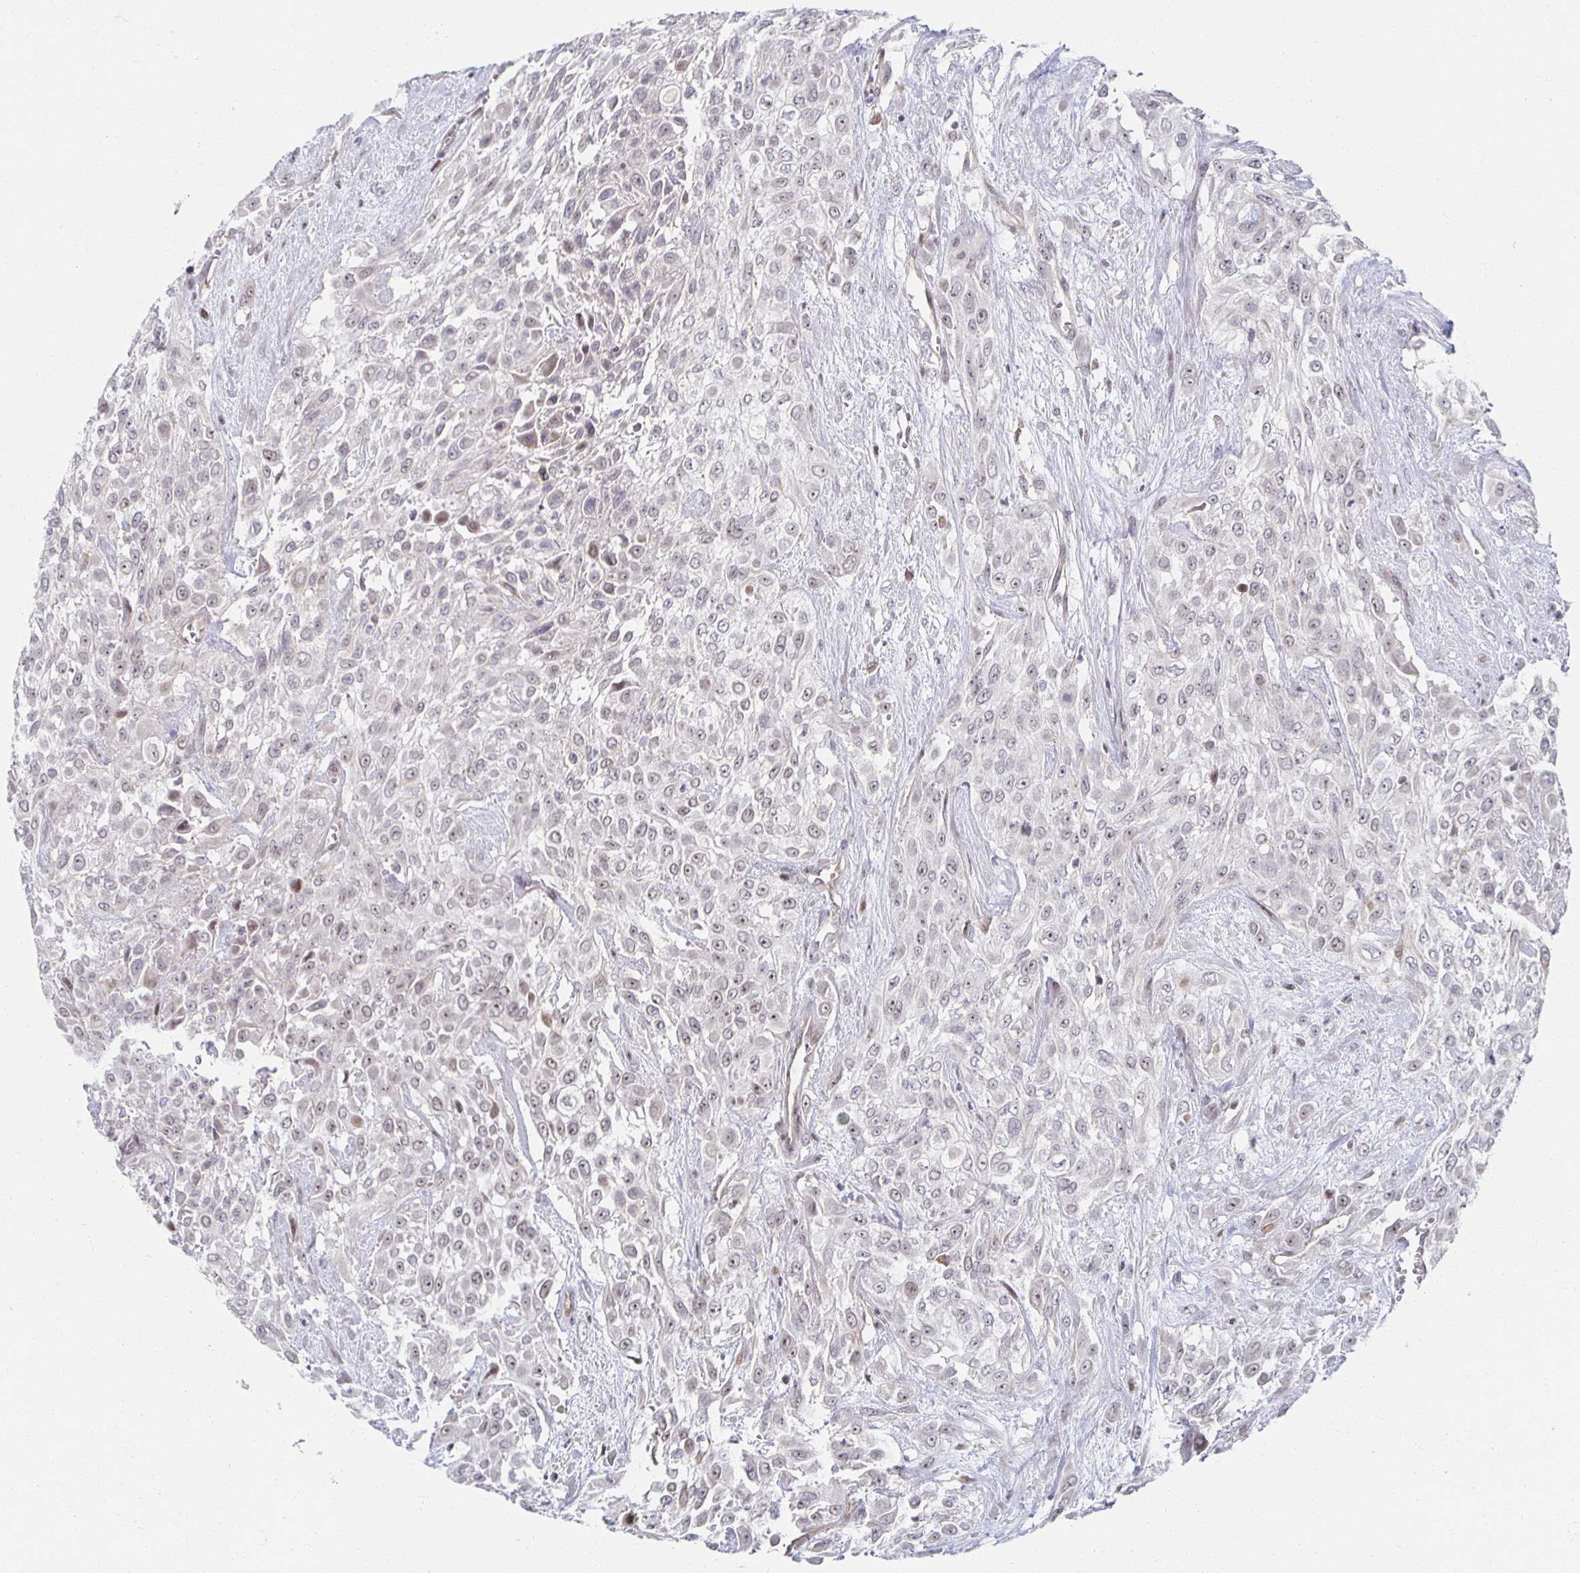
{"staining": {"intensity": "weak", "quantity": "<25%", "location": "nuclear"}, "tissue": "urothelial cancer", "cell_type": "Tumor cells", "image_type": "cancer", "snomed": [{"axis": "morphology", "description": "Urothelial carcinoma, High grade"}, {"axis": "topography", "description": "Urinary bladder"}], "caption": "Urothelial carcinoma (high-grade) stained for a protein using IHC exhibits no expression tumor cells.", "gene": "HCFC1R1", "patient": {"sex": "male", "age": 57}}